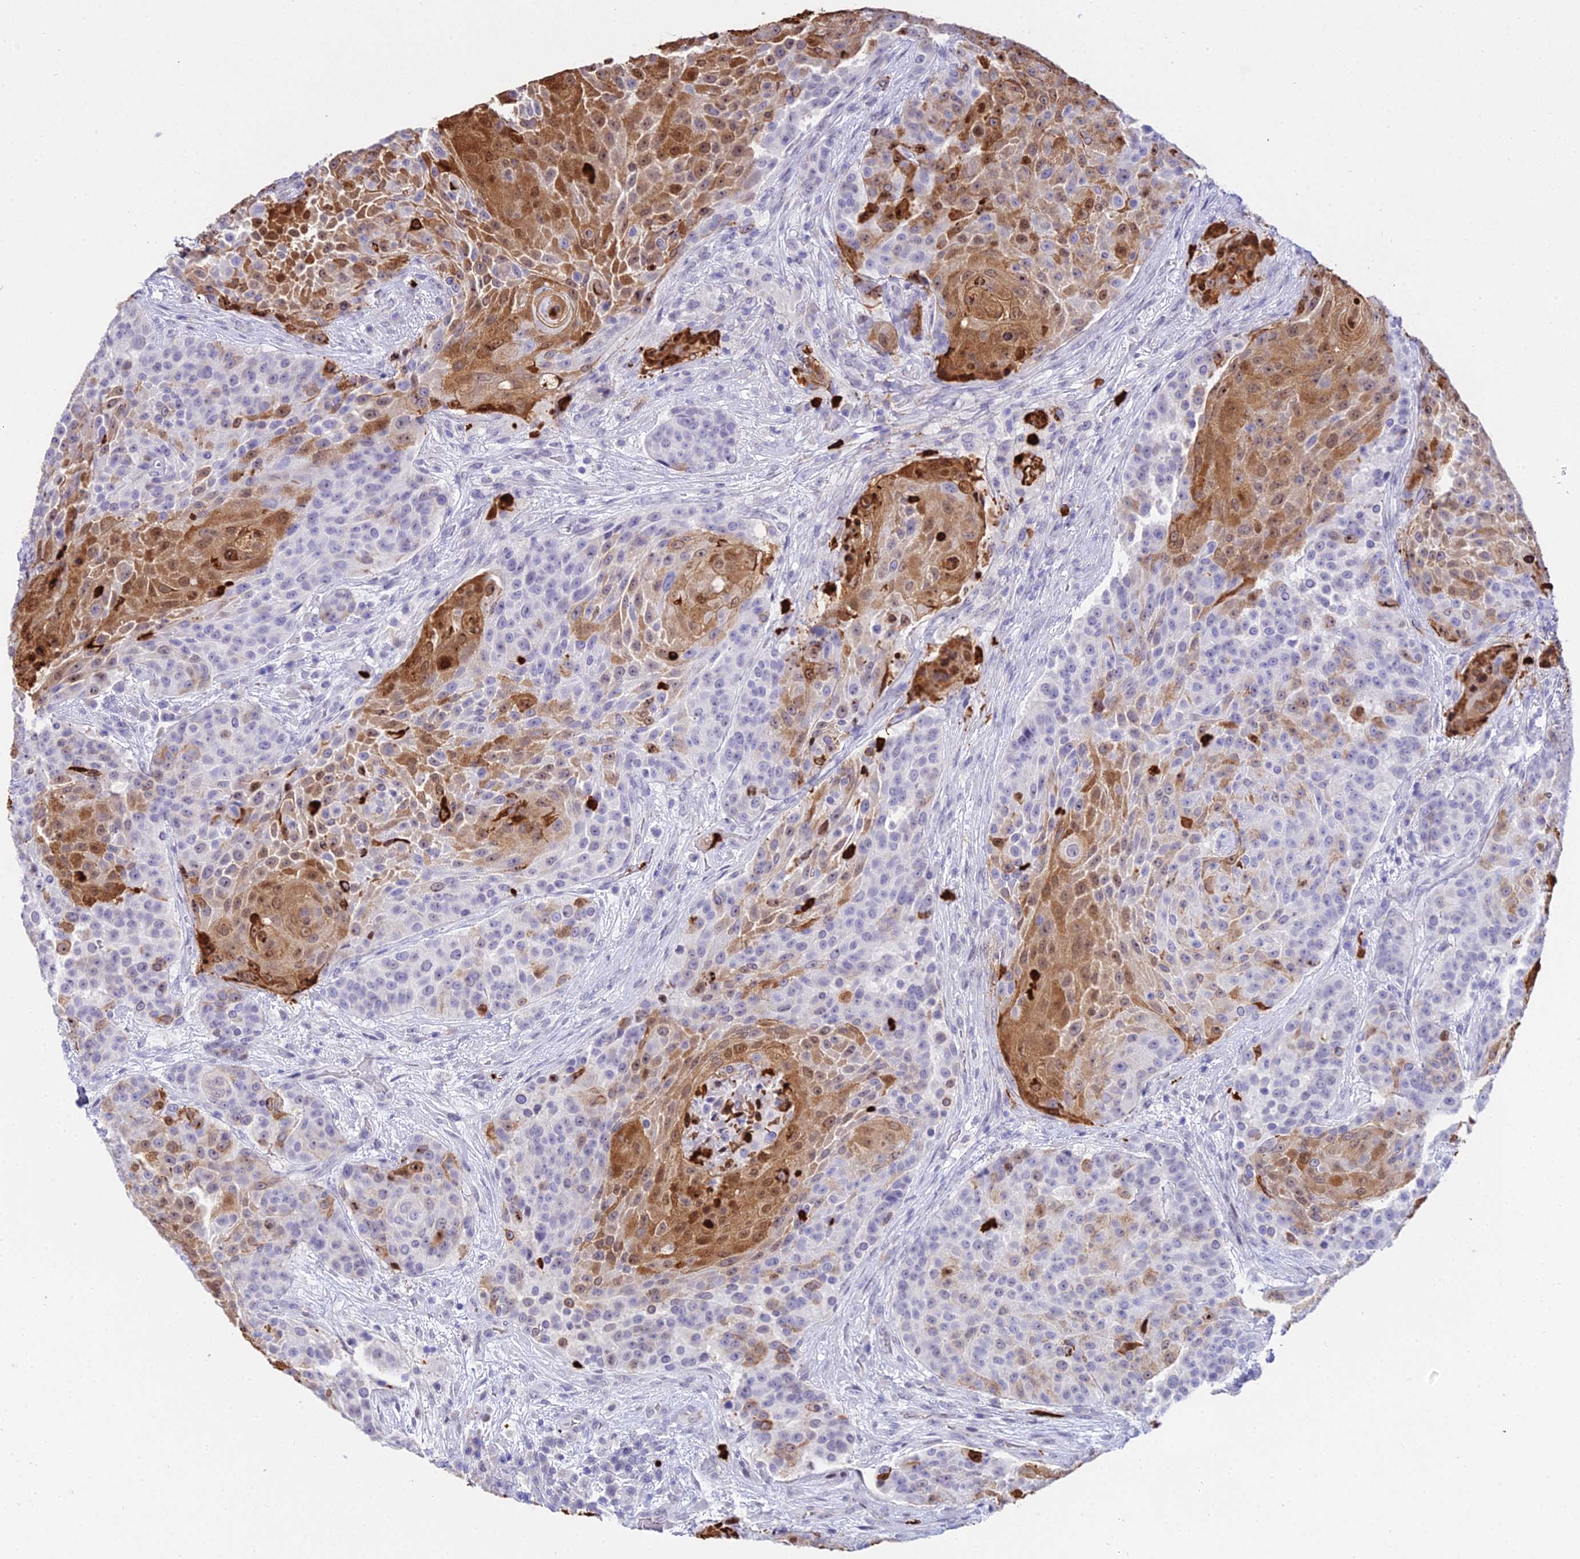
{"staining": {"intensity": "moderate", "quantity": "25%-75%", "location": "cytoplasmic/membranous,nuclear"}, "tissue": "urothelial cancer", "cell_type": "Tumor cells", "image_type": "cancer", "snomed": [{"axis": "morphology", "description": "Urothelial carcinoma, High grade"}, {"axis": "topography", "description": "Urinary bladder"}], "caption": "Protein expression analysis of urothelial carcinoma (high-grade) shows moderate cytoplasmic/membranous and nuclear expression in about 25%-75% of tumor cells.", "gene": "MCM10", "patient": {"sex": "female", "age": 63}}